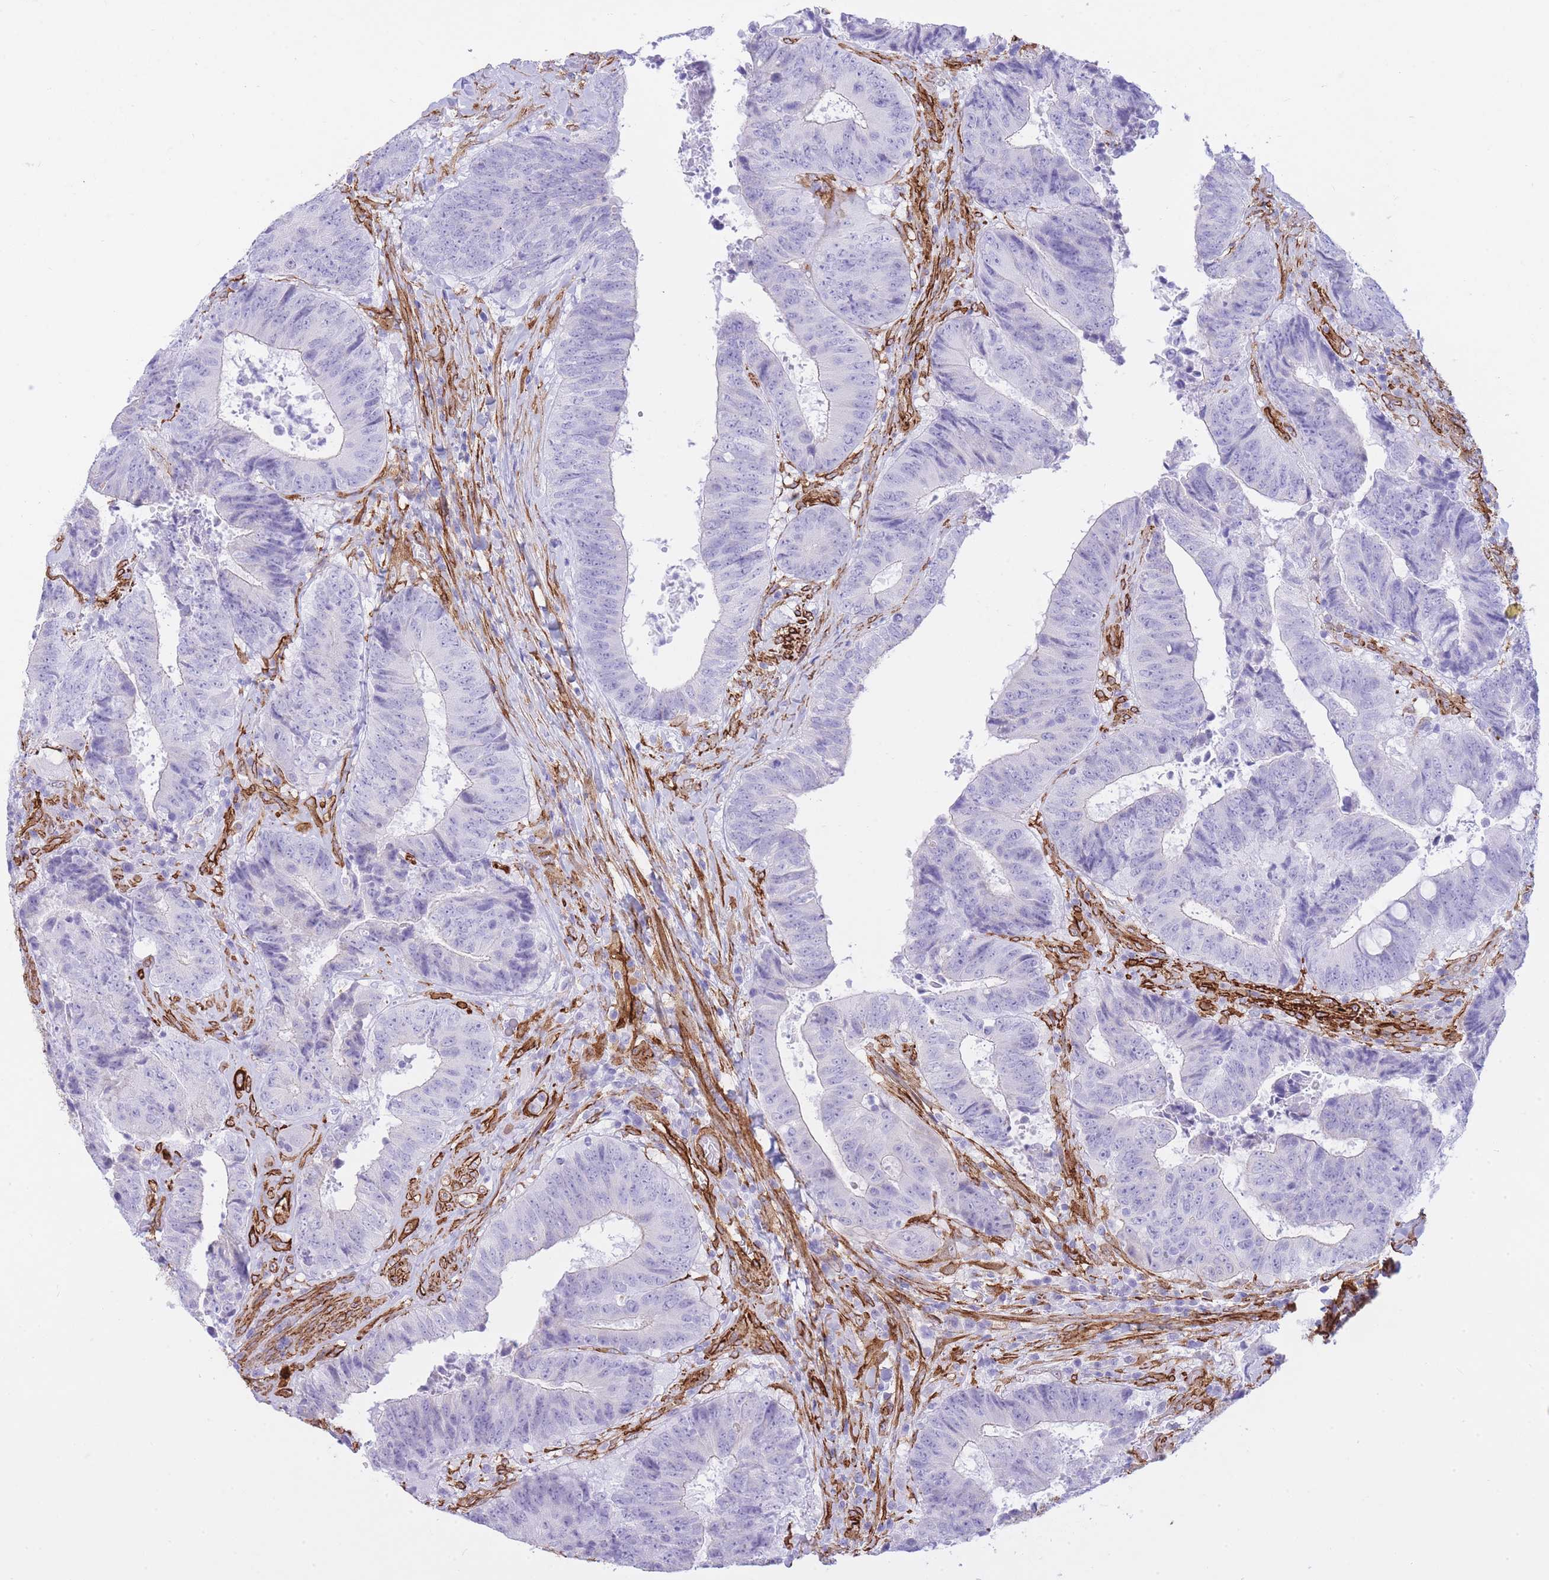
{"staining": {"intensity": "negative", "quantity": "none", "location": "none"}, "tissue": "colorectal cancer", "cell_type": "Tumor cells", "image_type": "cancer", "snomed": [{"axis": "morphology", "description": "Adenocarcinoma, NOS"}, {"axis": "topography", "description": "Rectum"}], "caption": "Tumor cells are negative for brown protein staining in adenocarcinoma (colorectal).", "gene": "CAVIN1", "patient": {"sex": "male", "age": 72}}